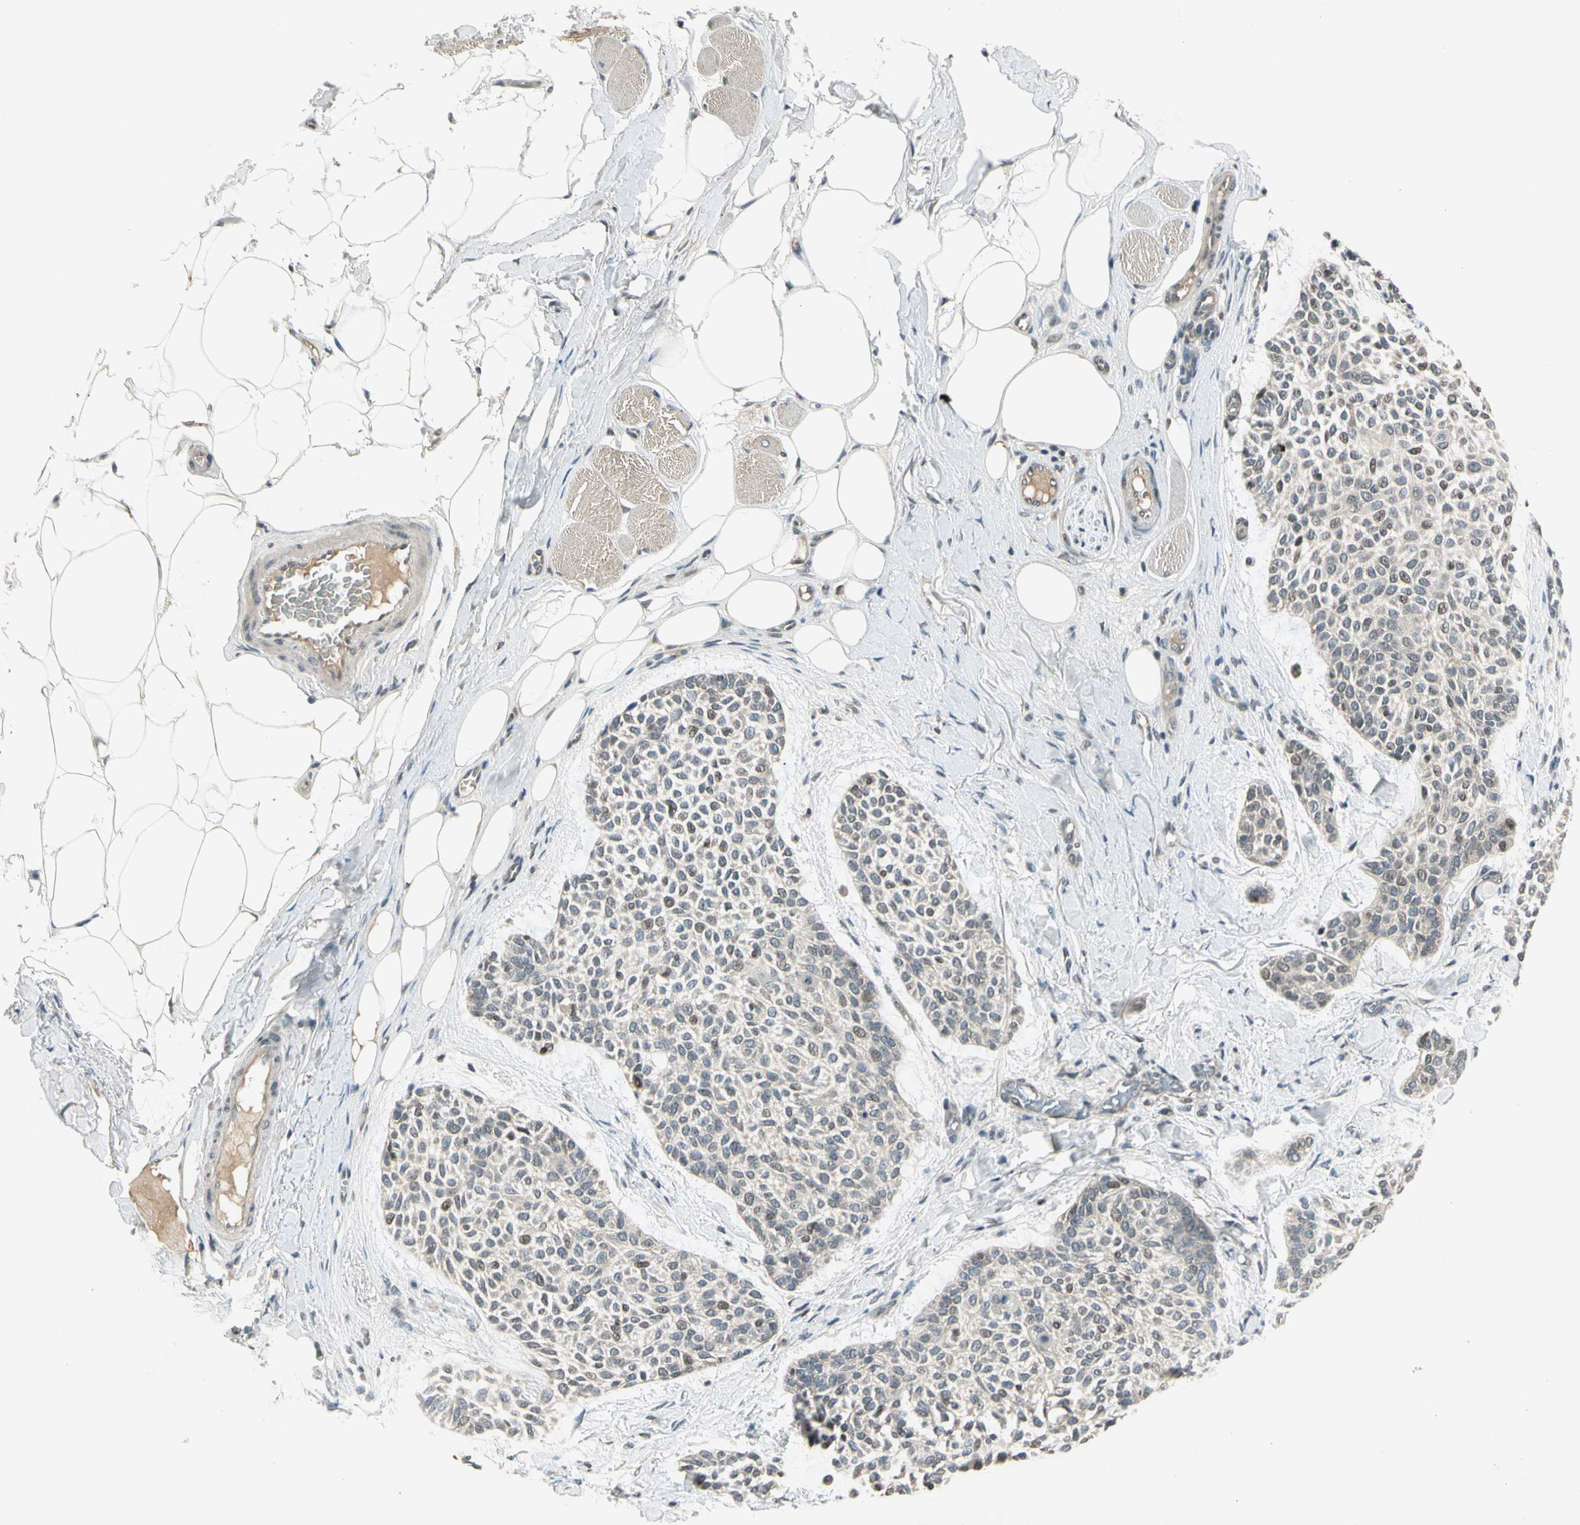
{"staining": {"intensity": "weak", "quantity": "<25%", "location": "nuclear"}, "tissue": "skin cancer", "cell_type": "Tumor cells", "image_type": "cancer", "snomed": [{"axis": "morphology", "description": "Normal tissue, NOS"}, {"axis": "morphology", "description": "Basal cell carcinoma"}, {"axis": "topography", "description": "Skin"}], "caption": "IHC photomicrograph of human skin cancer stained for a protein (brown), which displays no expression in tumor cells.", "gene": "GTF3A", "patient": {"sex": "female", "age": 70}}